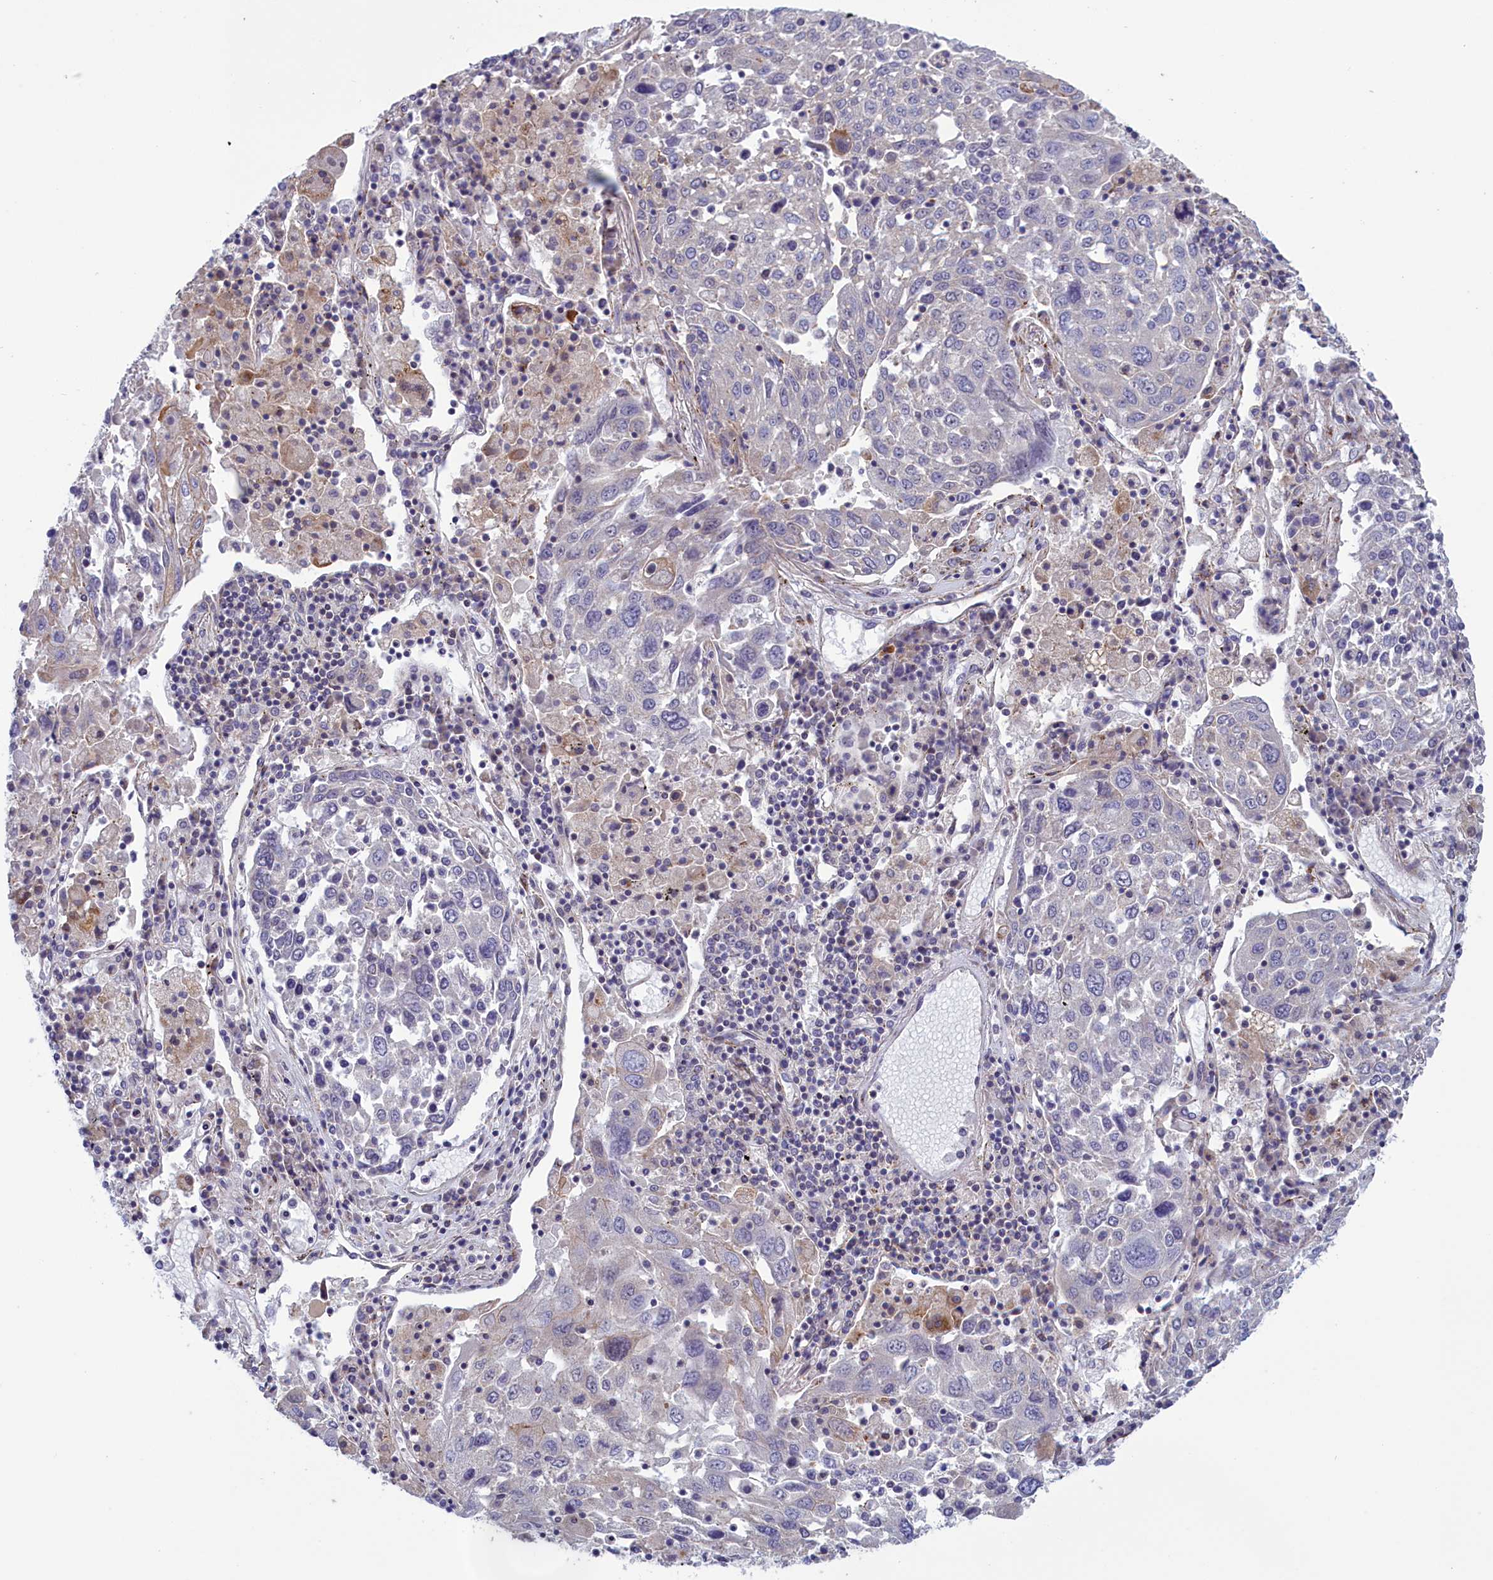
{"staining": {"intensity": "negative", "quantity": "none", "location": "none"}, "tissue": "lung cancer", "cell_type": "Tumor cells", "image_type": "cancer", "snomed": [{"axis": "morphology", "description": "Squamous cell carcinoma, NOS"}, {"axis": "topography", "description": "Lung"}], "caption": "This is an immunohistochemistry photomicrograph of lung cancer. There is no staining in tumor cells.", "gene": "CORO2A", "patient": {"sex": "male", "age": 65}}